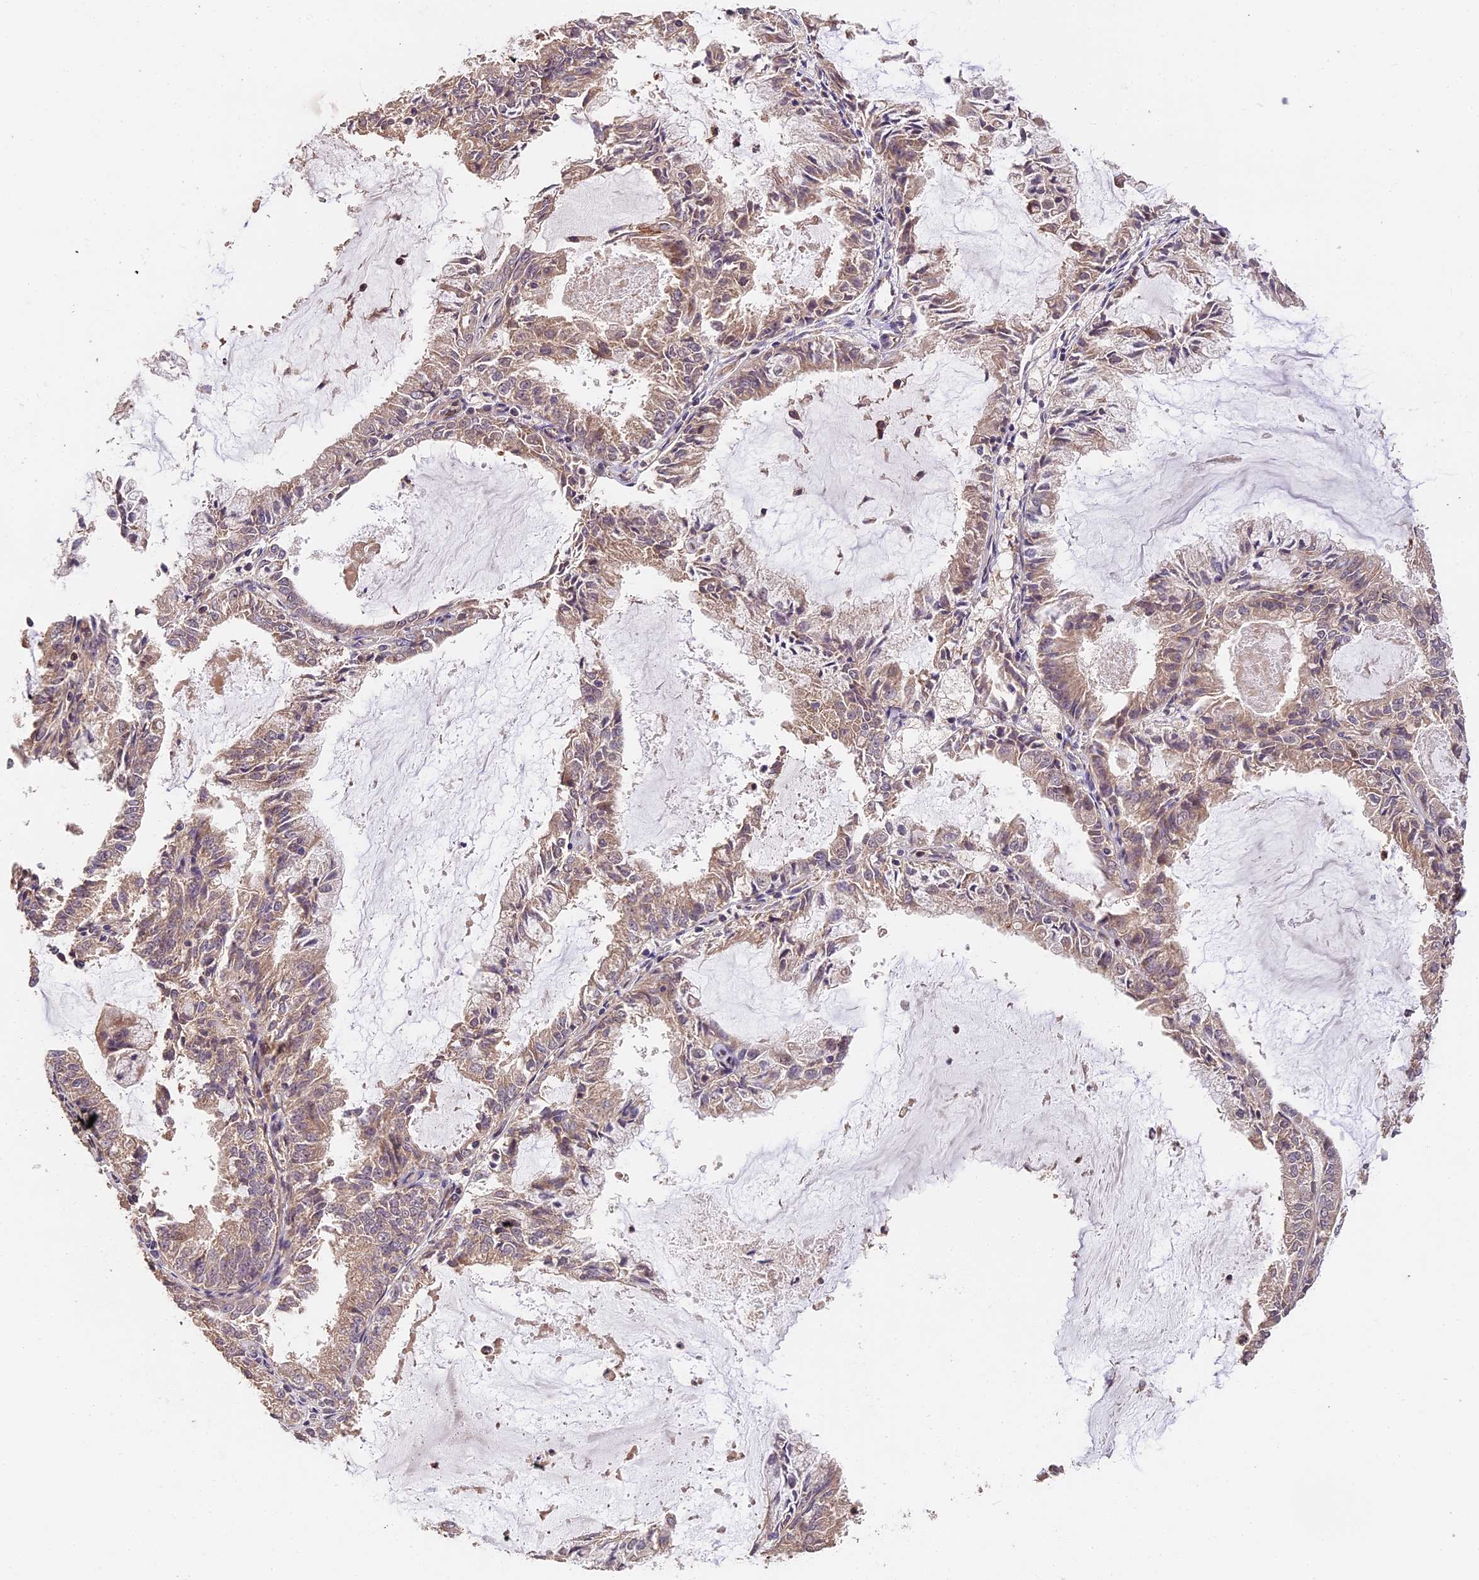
{"staining": {"intensity": "weak", "quantity": "25%-75%", "location": "cytoplasmic/membranous"}, "tissue": "endometrial cancer", "cell_type": "Tumor cells", "image_type": "cancer", "snomed": [{"axis": "morphology", "description": "Adenocarcinoma, NOS"}, {"axis": "topography", "description": "Endometrium"}], "caption": "A high-resolution photomicrograph shows immunohistochemistry staining of endometrial cancer (adenocarcinoma), which shows weak cytoplasmic/membranous positivity in about 25%-75% of tumor cells.", "gene": "ARHGAP17", "patient": {"sex": "female", "age": 57}}